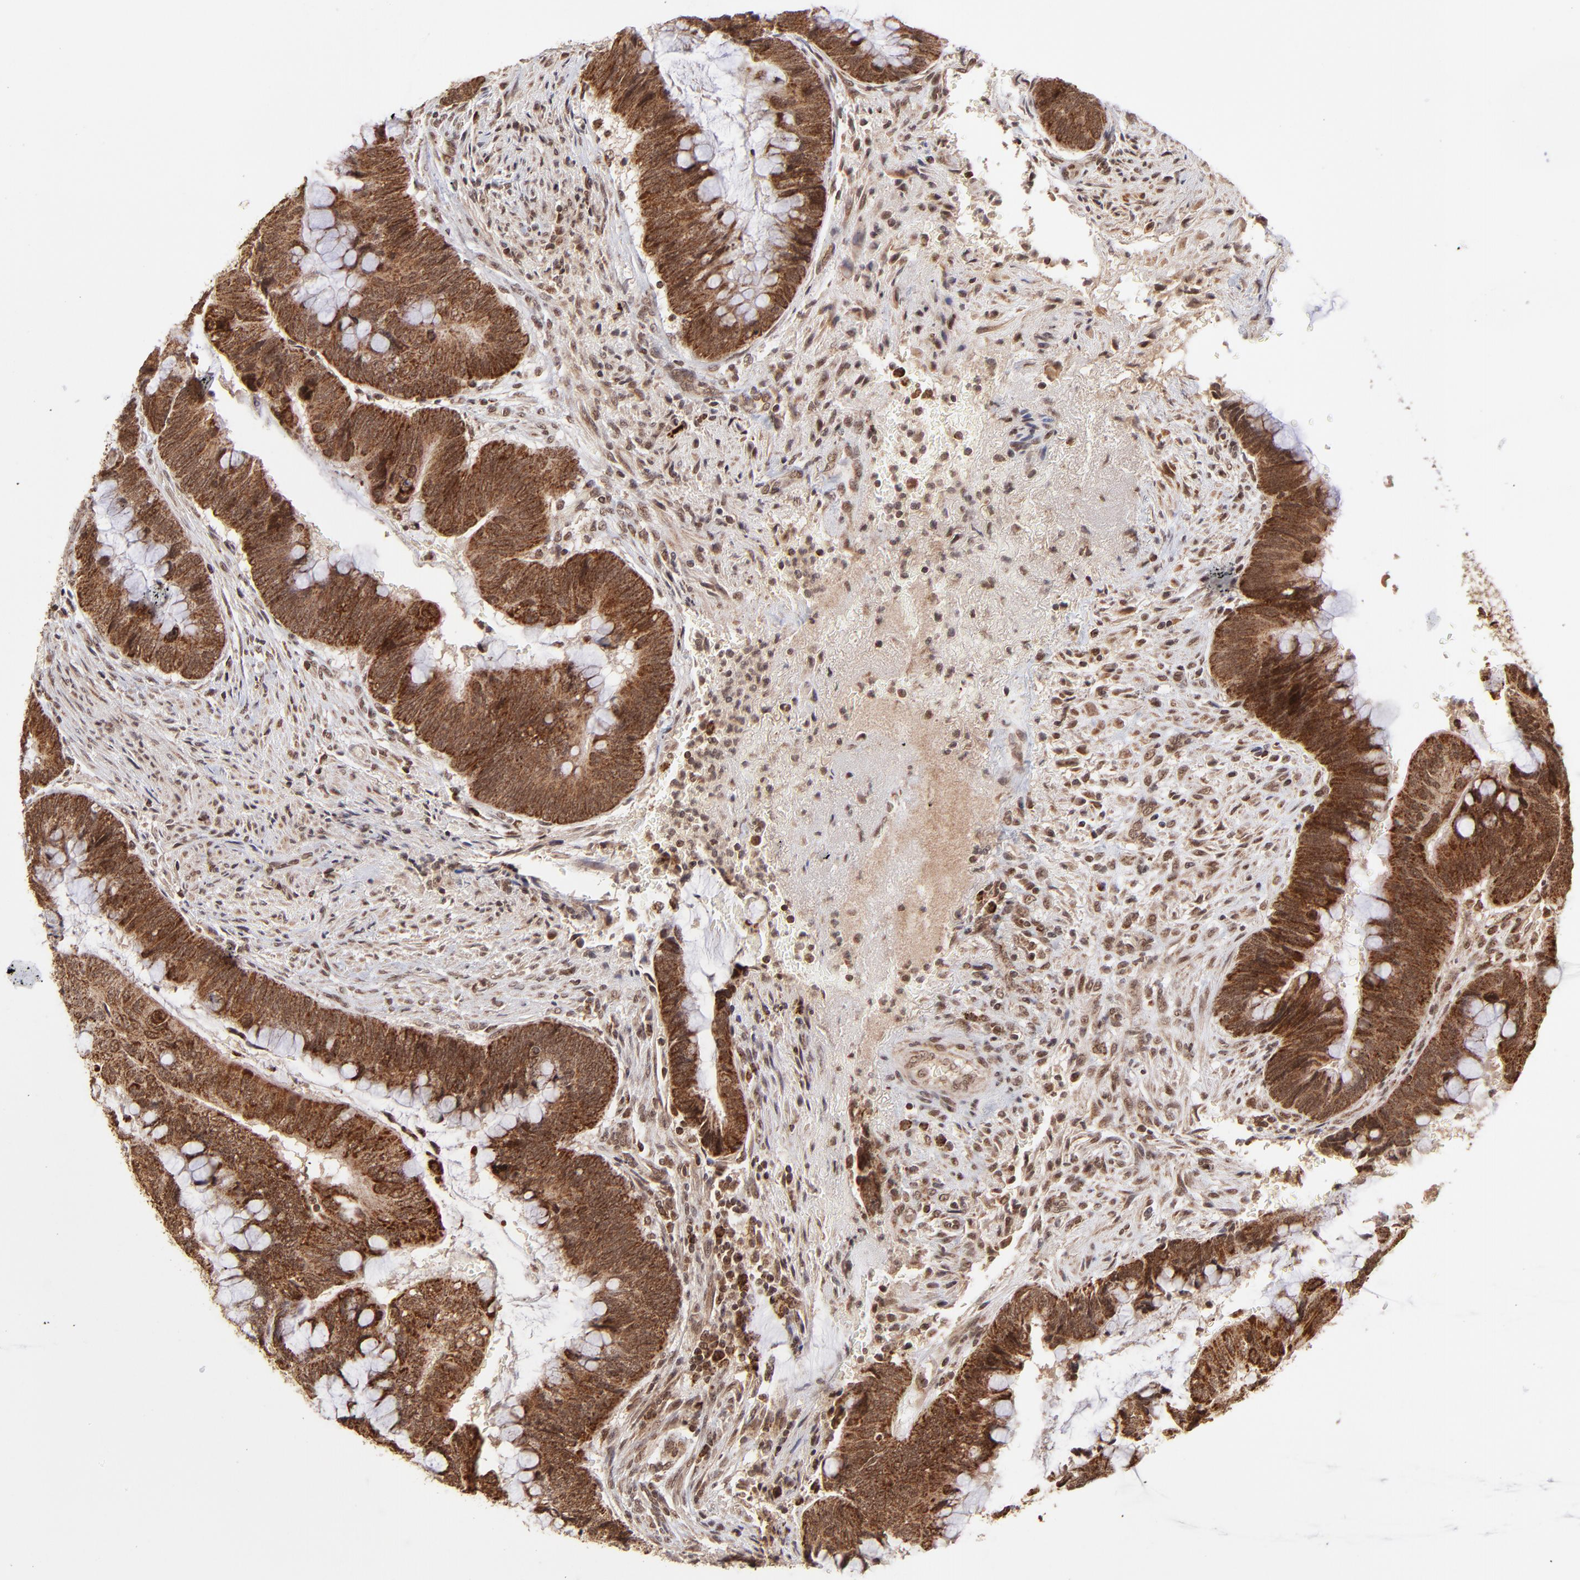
{"staining": {"intensity": "strong", "quantity": ">75%", "location": "cytoplasmic/membranous"}, "tissue": "colorectal cancer", "cell_type": "Tumor cells", "image_type": "cancer", "snomed": [{"axis": "morphology", "description": "Normal tissue, NOS"}, {"axis": "morphology", "description": "Adenocarcinoma, NOS"}, {"axis": "topography", "description": "Rectum"}], "caption": "Strong cytoplasmic/membranous staining is seen in about >75% of tumor cells in colorectal cancer. (DAB (3,3'-diaminobenzidine) = brown stain, brightfield microscopy at high magnification).", "gene": "MED15", "patient": {"sex": "male", "age": 92}}